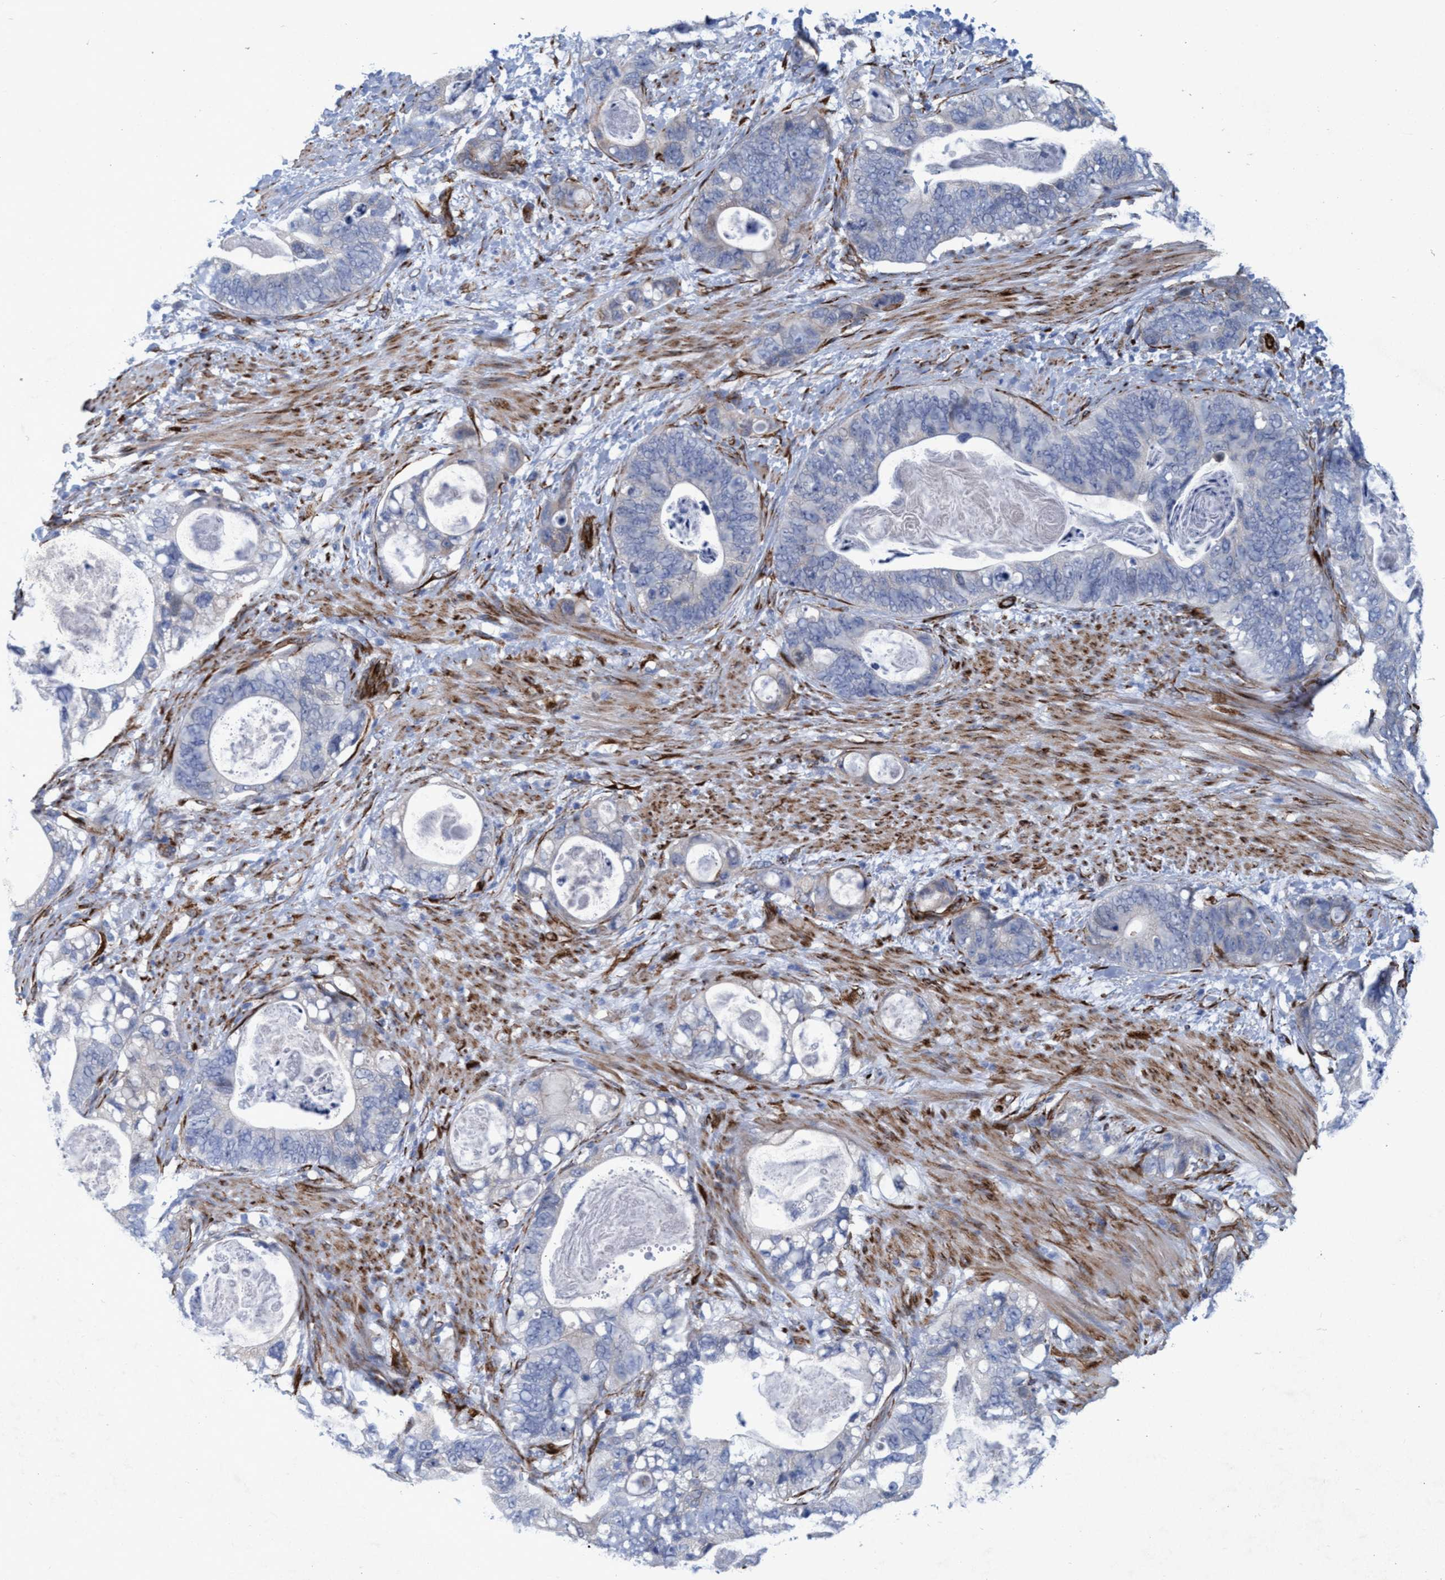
{"staining": {"intensity": "negative", "quantity": "none", "location": "none"}, "tissue": "stomach cancer", "cell_type": "Tumor cells", "image_type": "cancer", "snomed": [{"axis": "morphology", "description": "Normal tissue, NOS"}, {"axis": "morphology", "description": "Adenocarcinoma, NOS"}, {"axis": "topography", "description": "Stomach"}], "caption": "Adenocarcinoma (stomach) was stained to show a protein in brown. There is no significant expression in tumor cells.", "gene": "SLC43A2", "patient": {"sex": "female", "age": 89}}